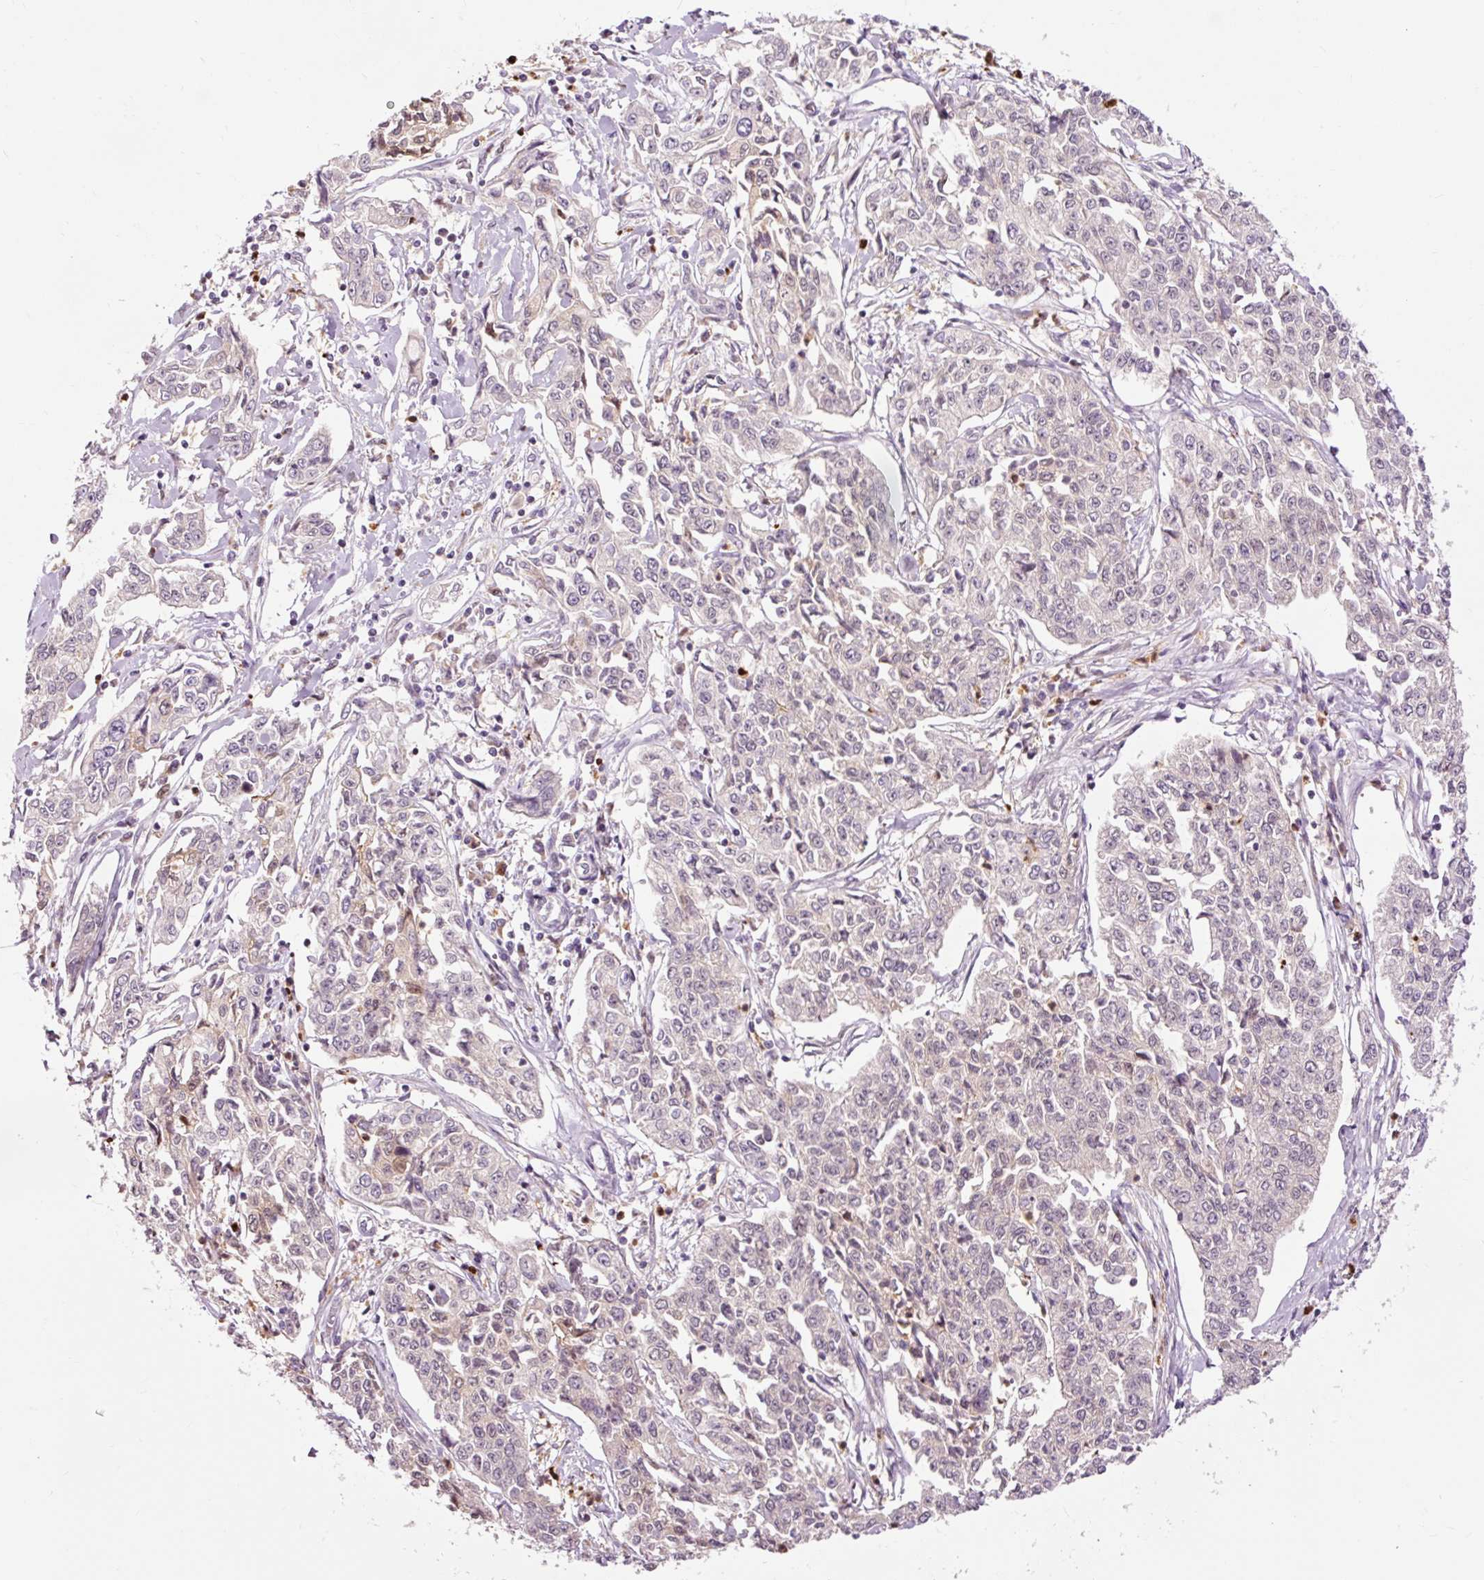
{"staining": {"intensity": "negative", "quantity": "none", "location": "none"}, "tissue": "cervical cancer", "cell_type": "Tumor cells", "image_type": "cancer", "snomed": [{"axis": "morphology", "description": "Squamous cell carcinoma, NOS"}, {"axis": "topography", "description": "Cervix"}], "caption": "This is an immunohistochemistry (IHC) histopathology image of cervical cancer (squamous cell carcinoma). There is no staining in tumor cells.", "gene": "PRDX5", "patient": {"sex": "female", "age": 35}}